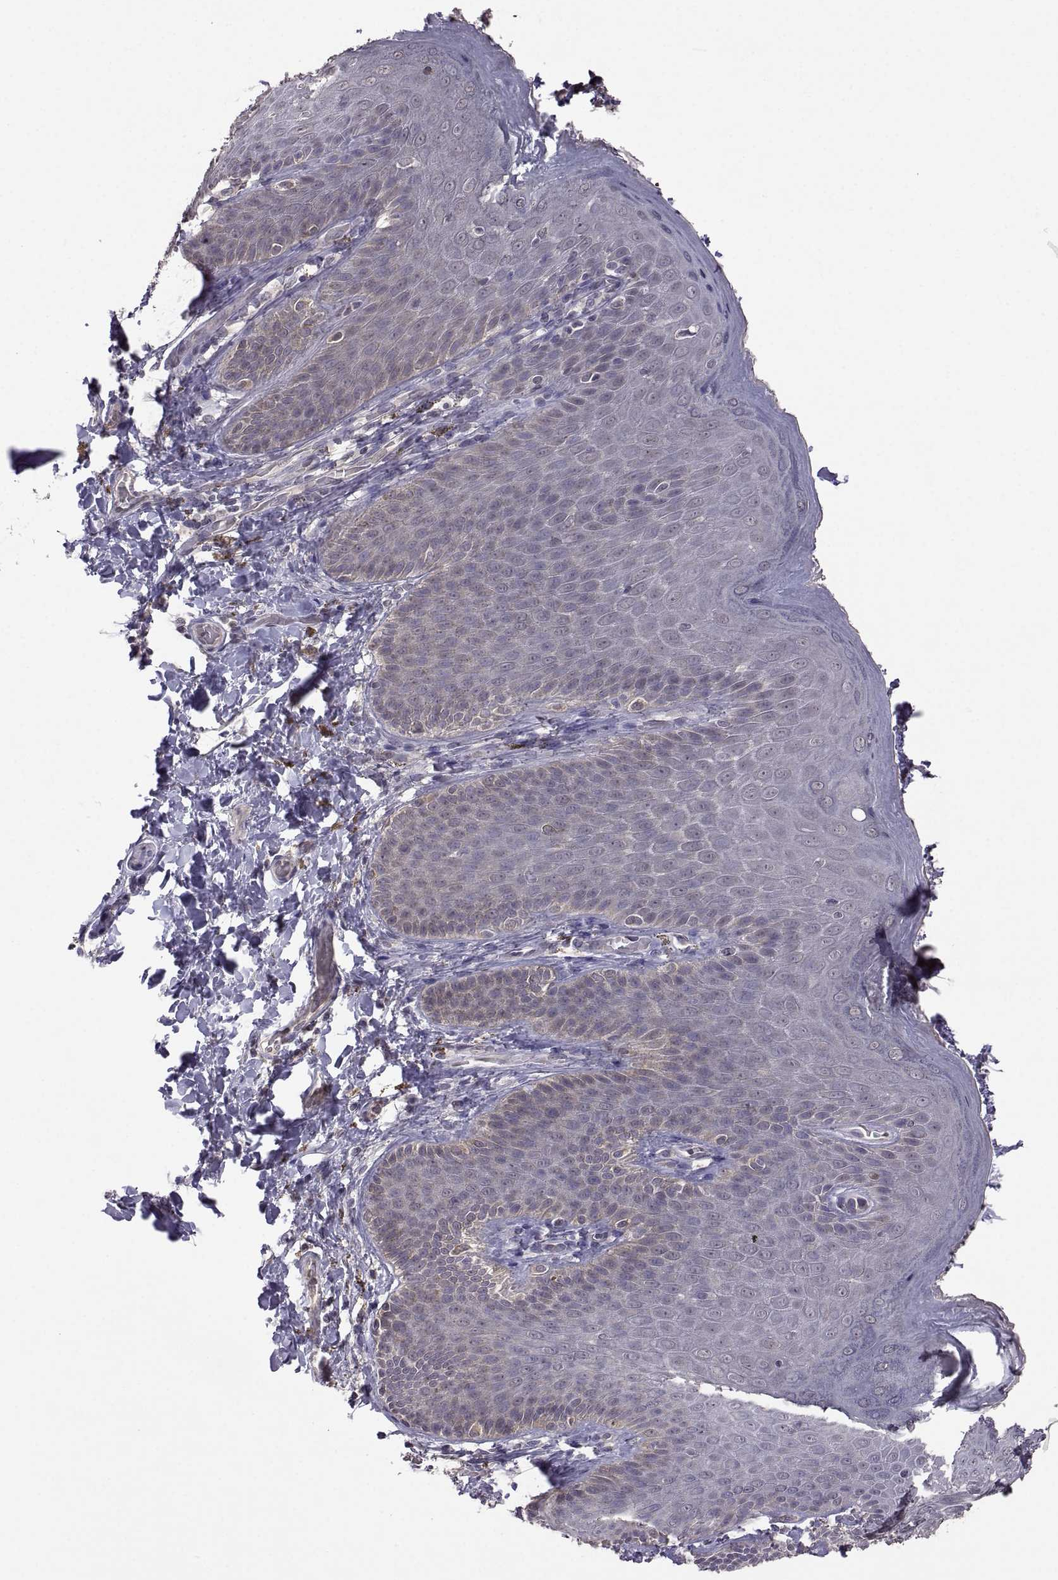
{"staining": {"intensity": "negative", "quantity": "none", "location": "none"}, "tissue": "skin", "cell_type": "Epidermal cells", "image_type": "normal", "snomed": [{"axis": "morphology", "description": "Normal tissue, NOS"}, {"axis": "topography", "description": "Anal"}], "caption": "Immunohistochemical staining of benign skin displays no significant expression in epidermal cells. (DAB (3,3'-diaminobenzidine) immunohistochemistry (IHC), high magnification).", "gene": "LAMA1", "patient": {"sex": "male", "age": 53}}